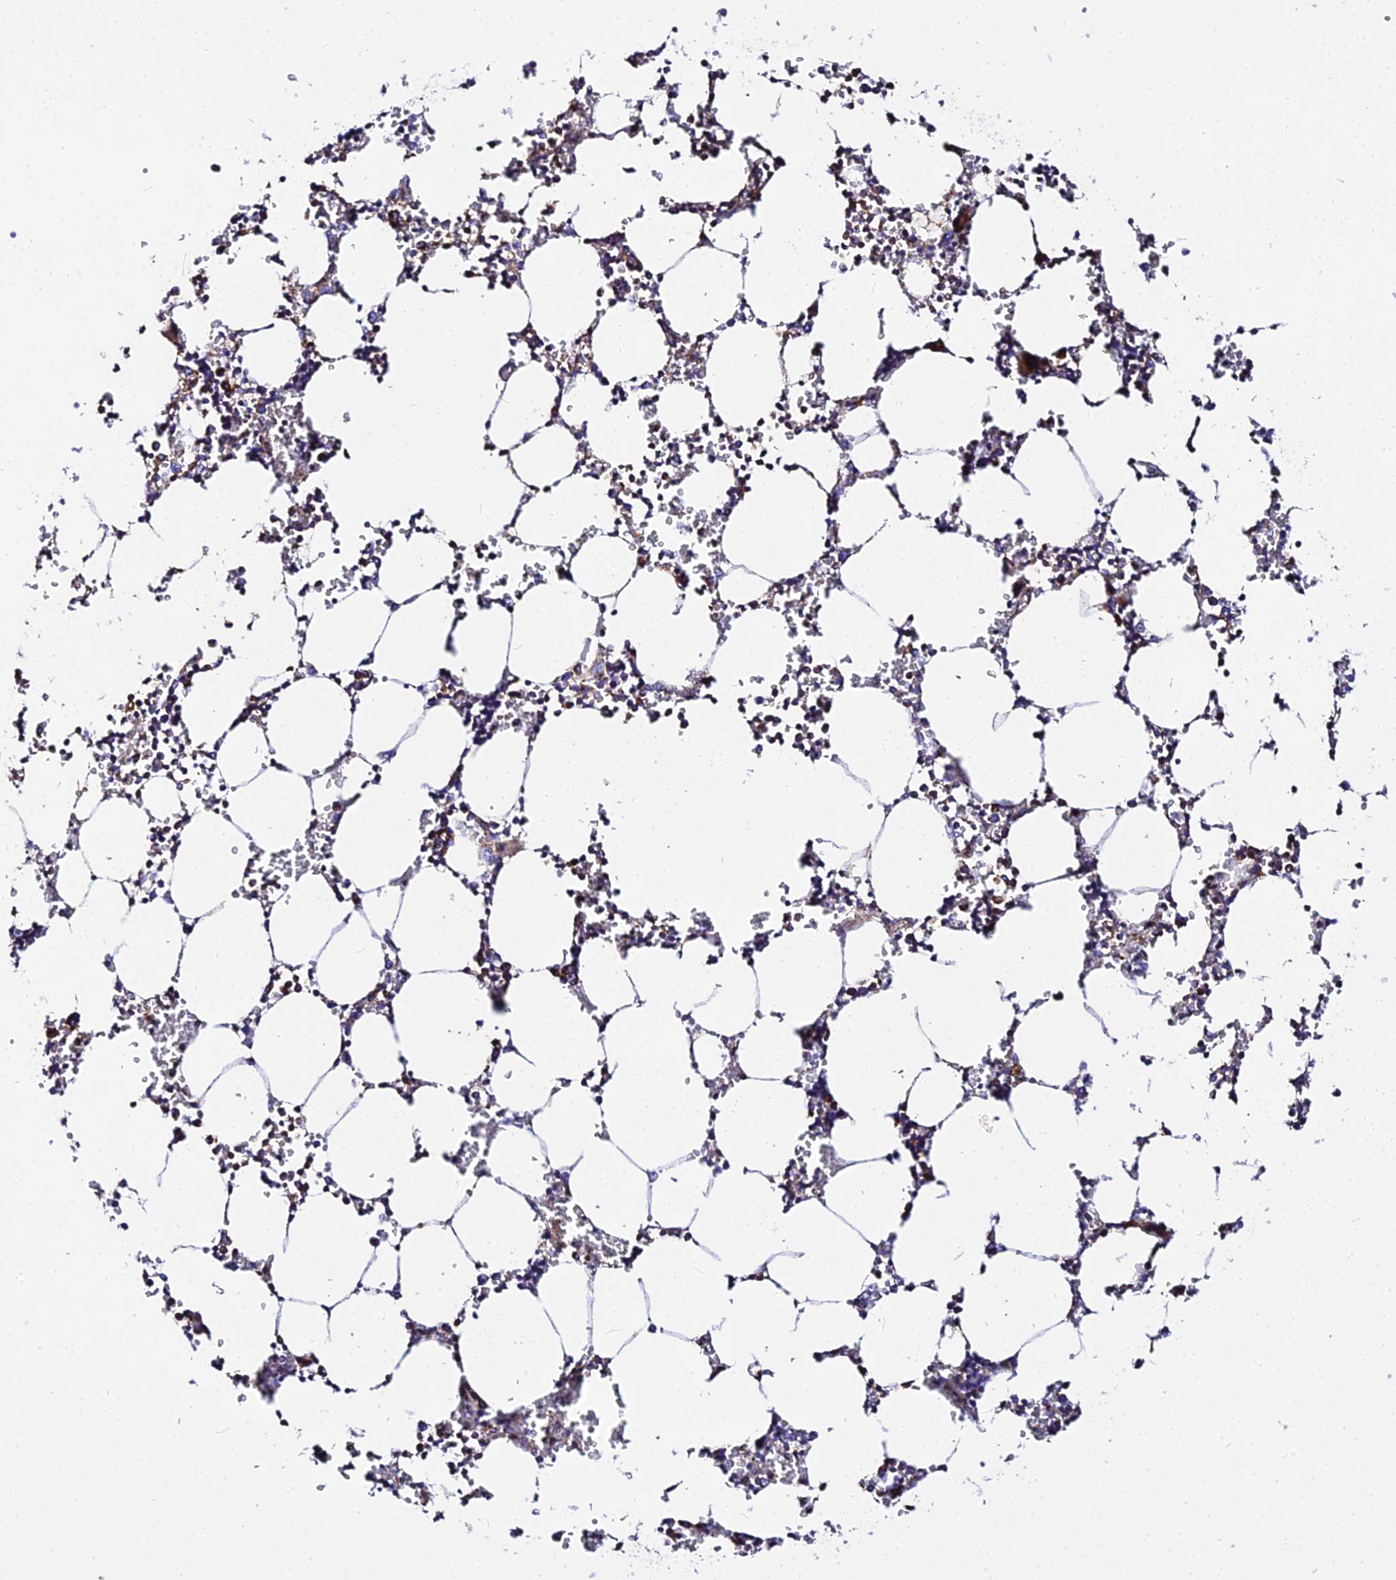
{"staining": {"intensity": "moderate", "quantity": "<25%", "location": "cytoplasmic/membranous"}, "tissue": "bone marrow", "cell_type": "Hematopoietic cells", "image_type": "normal", "snomed": [{"axis": "morphology", "description": "Normal tissue, NOS"}, {"axis": "topography", "description": "Bone marrow"}], "caption": "Hematopoietic cells display low levels of moderate cytoplasmic/membranous staining in approximately <25% of cells in normal human bone marrow. (DAB (3,3'-diaminobenzidine) IHC with brightfield microscopy, high magnification).", "gene": "ZNF573", "patient": {"sex": "male", "age": 64}}